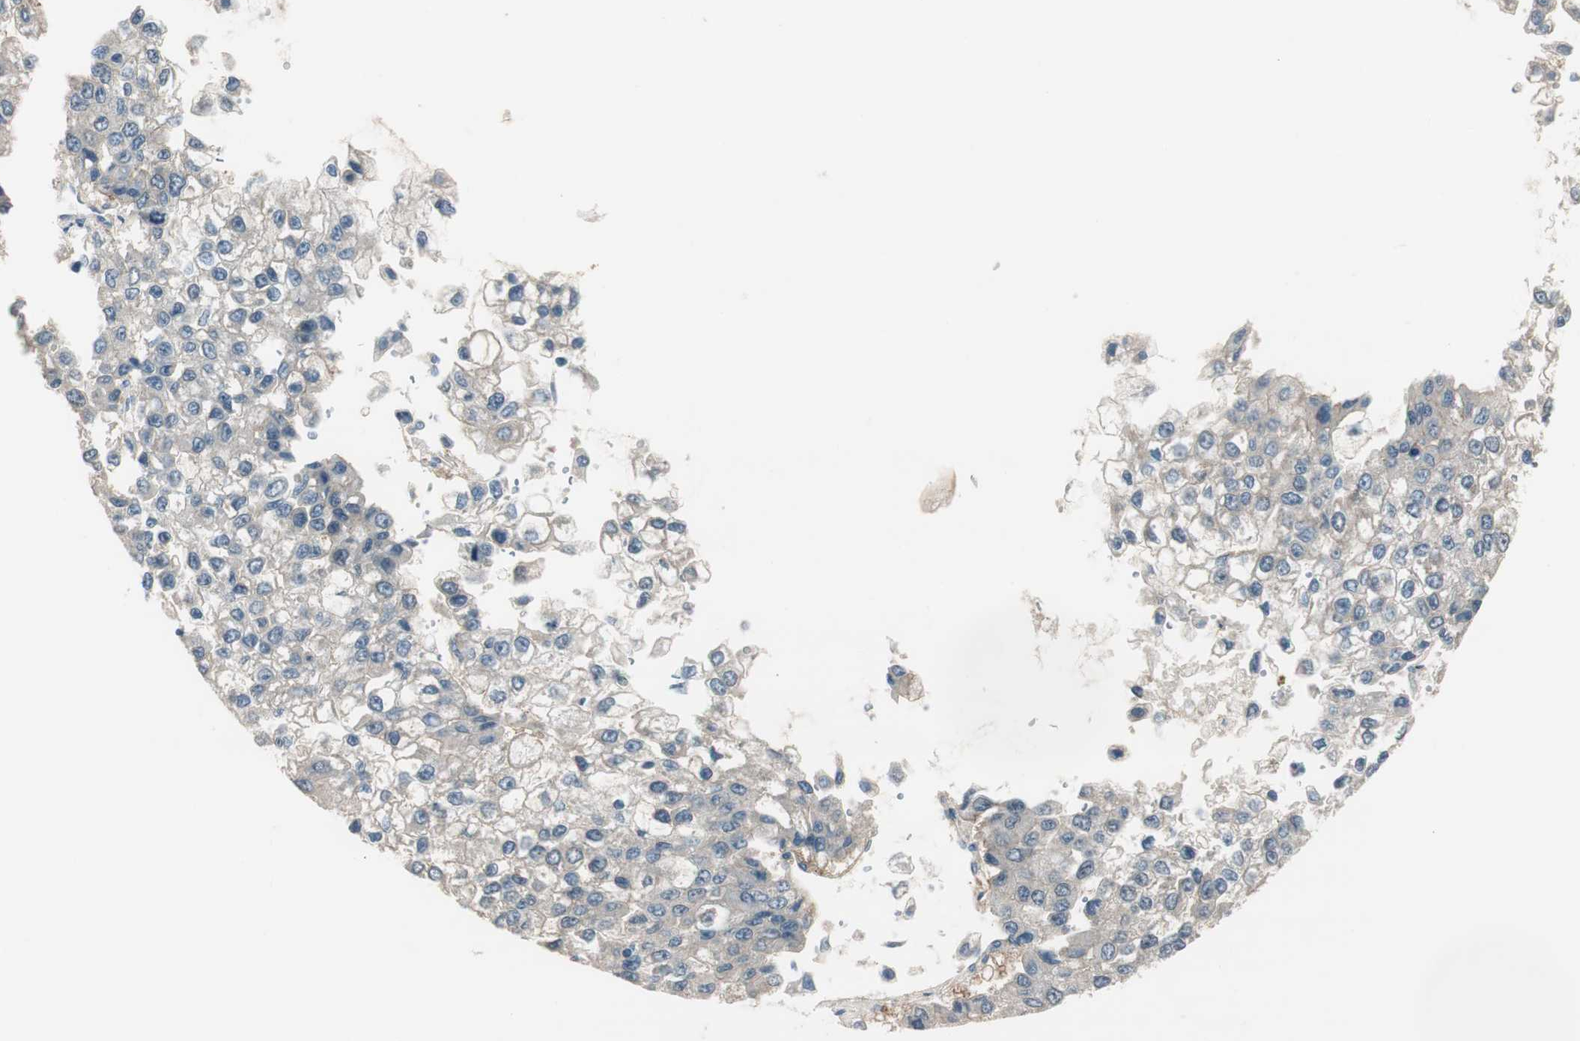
{"staining": {"intensity": "weak", "quantity": "25%-75%", "location": "cytoplasmic/membranous"}, "tissue": "liver cancer", "cell_type": "Tumor cells", "image_type": "cancer", "snomed": [{"axis": "morphology", "description": "Carcinoma, Hepatocellular, NOS"}, {"axis": "topography", "description": "Liver"}], "caption": "Protein expression analysis of liver hepatocellular carcinoma reveals weak cytoplasmic/membranous positivity in approximately 25%-75% of tumor cells.", "gene": "EVA1A", "patient": {"sex": "female", "age": 66}}